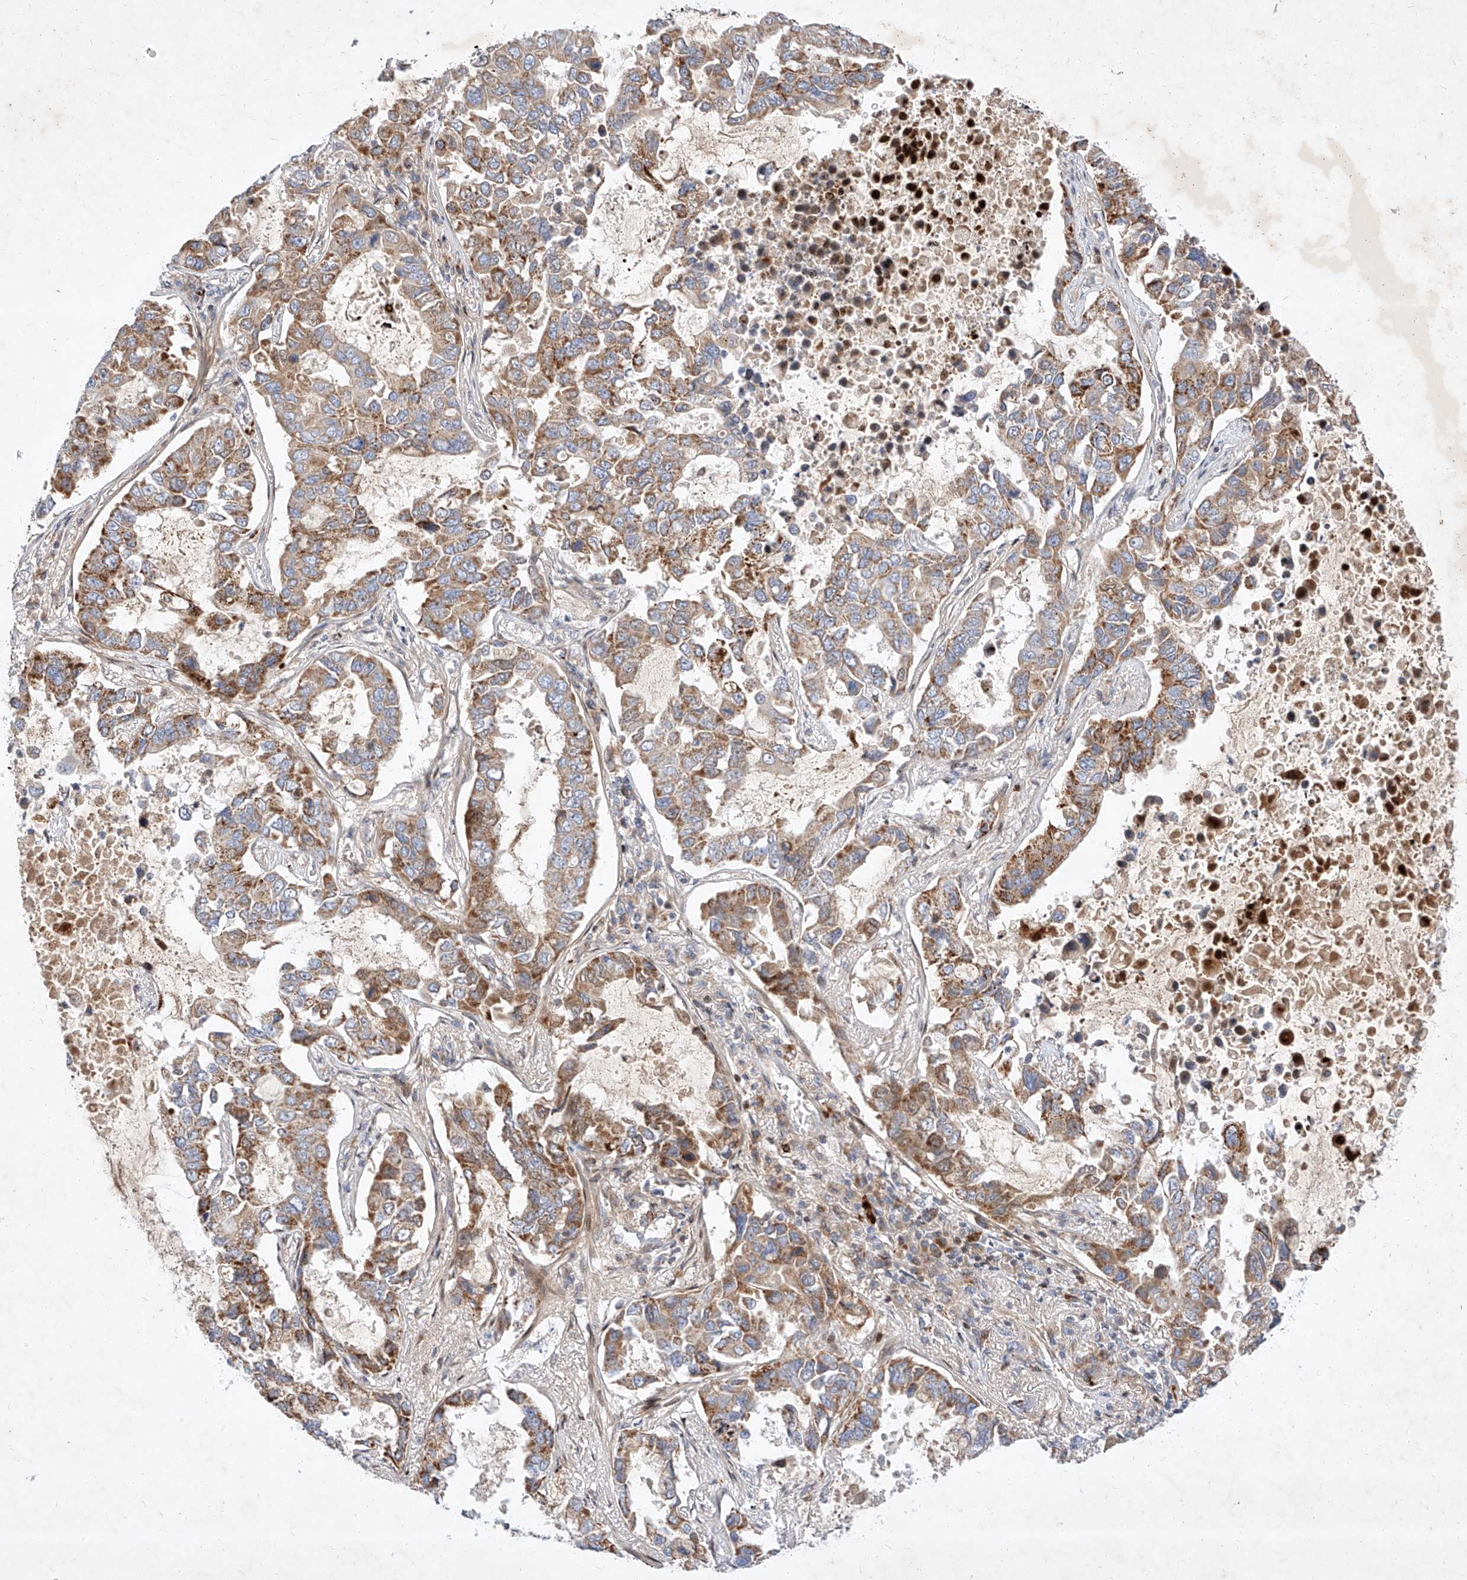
{"staining": {"intensity": "moderate", "quantity": ">75%", "location": "cytoplasmic/membranous"}, "tissue": "lung cancer", "cell_type": "Tumor cells", "image_type": "cancer", "snomed": [{"axis": "morphology", "description": "Adenocarcinoma, NOS"}, {"axis": "topography", "description": "Lung"}], "caption": "Protein staining exhibits moderate cytoplasmic/membranous expression in about >75% of tumor cells in lung cancer (adenocarcinoma).", "gene": "OSGEPL1", "patient": {"sex": "male", "age": 64}}